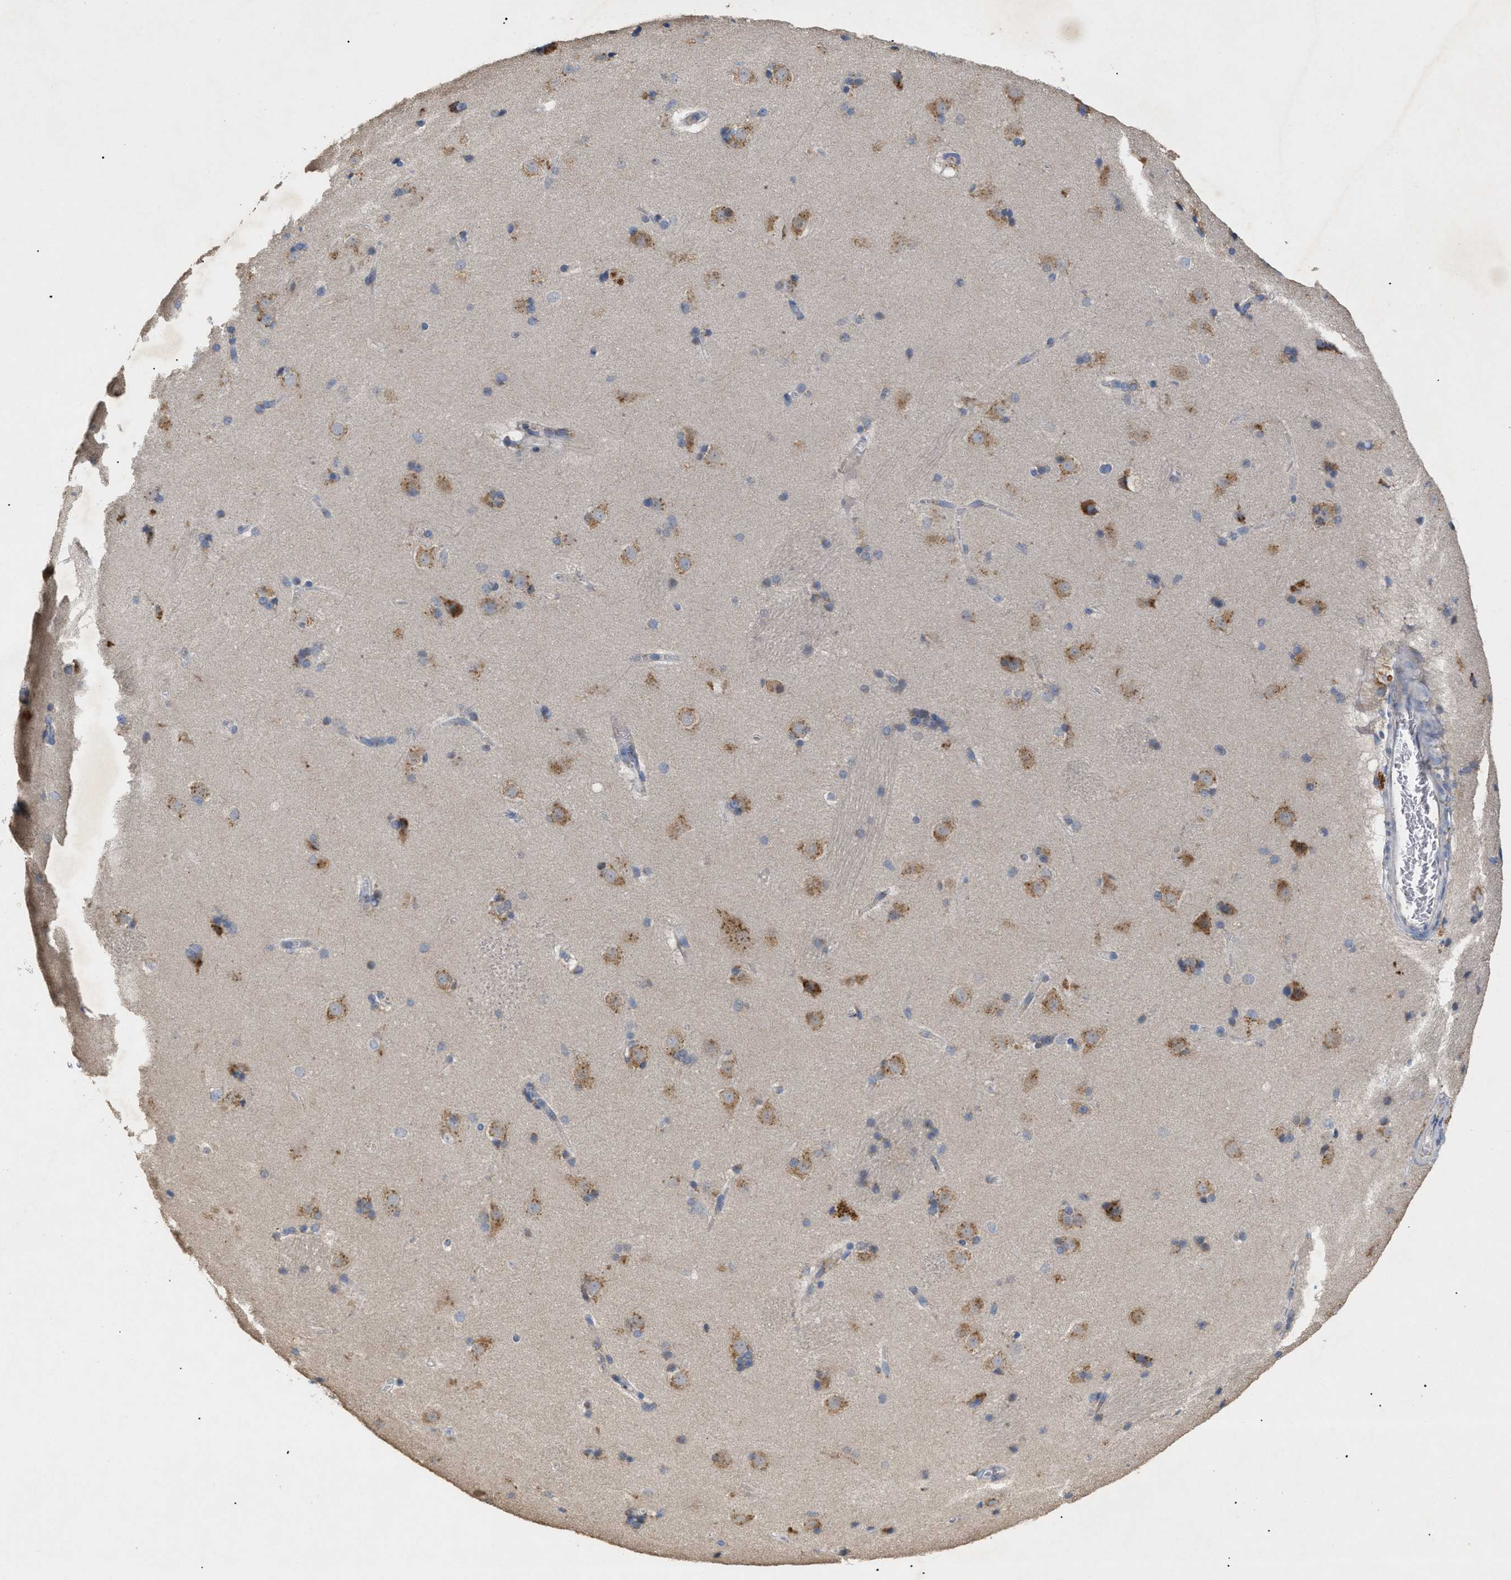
{"staining": {"intensity": "moderate", "quantity": "25%-75%", "location": "cytoplasmic/membranous"}, "tissue": "caudate", "cell_type": "Glial cells", "image_type": "normal", "snomed": [{"axis": "morphology", "description": "Normal tissue, NOS"}, {"axis": "topography", "description": "Lateral ventricle wall"}], "caption": "Immunohistochemical staining of normal caudate reveals moderate cytoplasmic/membranous protein staining in about 25%-75% of glial cells. (brown staining indicates protein expression, while blue staining denotes nuclei).", "gene": "SLC50A1", "patient": {"sex": "female", "age": 19}}